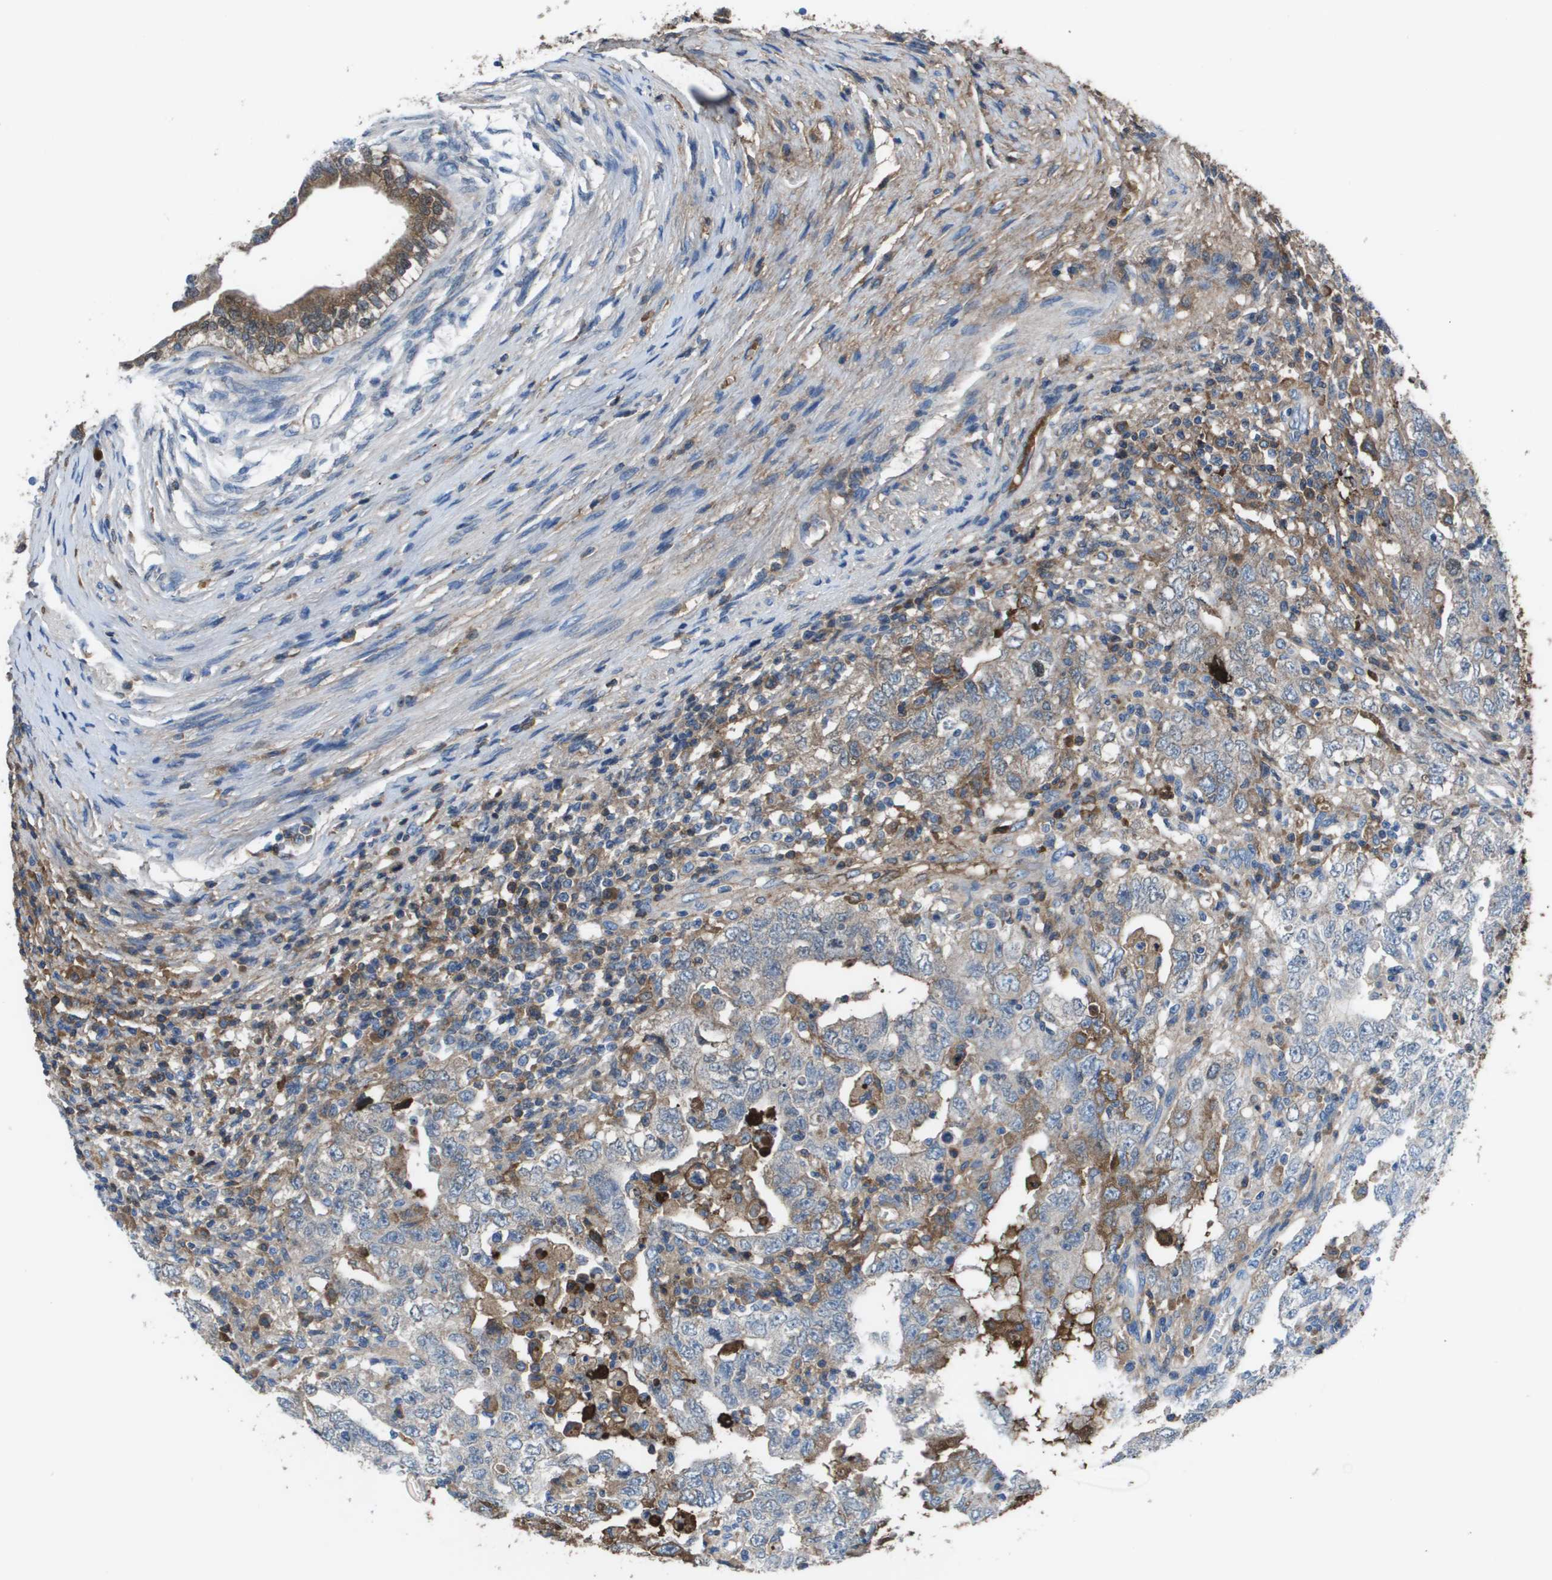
{"staining": {"intensity": "weak", "quantity": "25%-75%", "location": "cytoplasmic/membranous"}, "tissue": "testis cancer", "cell_type": "Tumor cells", "image_type": "cancer", "snomed": [{"axis": "morphology", "description": "Carcinoma, Embryonal, NOS"}, {"axis": "topography", "description": "Testis"}], "caption": "Protein analysis of testis cancer (embryonal carcinoma) tissue demonstrates weak cytoplasmic/membranous positivity in approximately 25%-75% of tumor cells.", "gene": "VTN", "patient": {"sex": "male", "age": 26}}